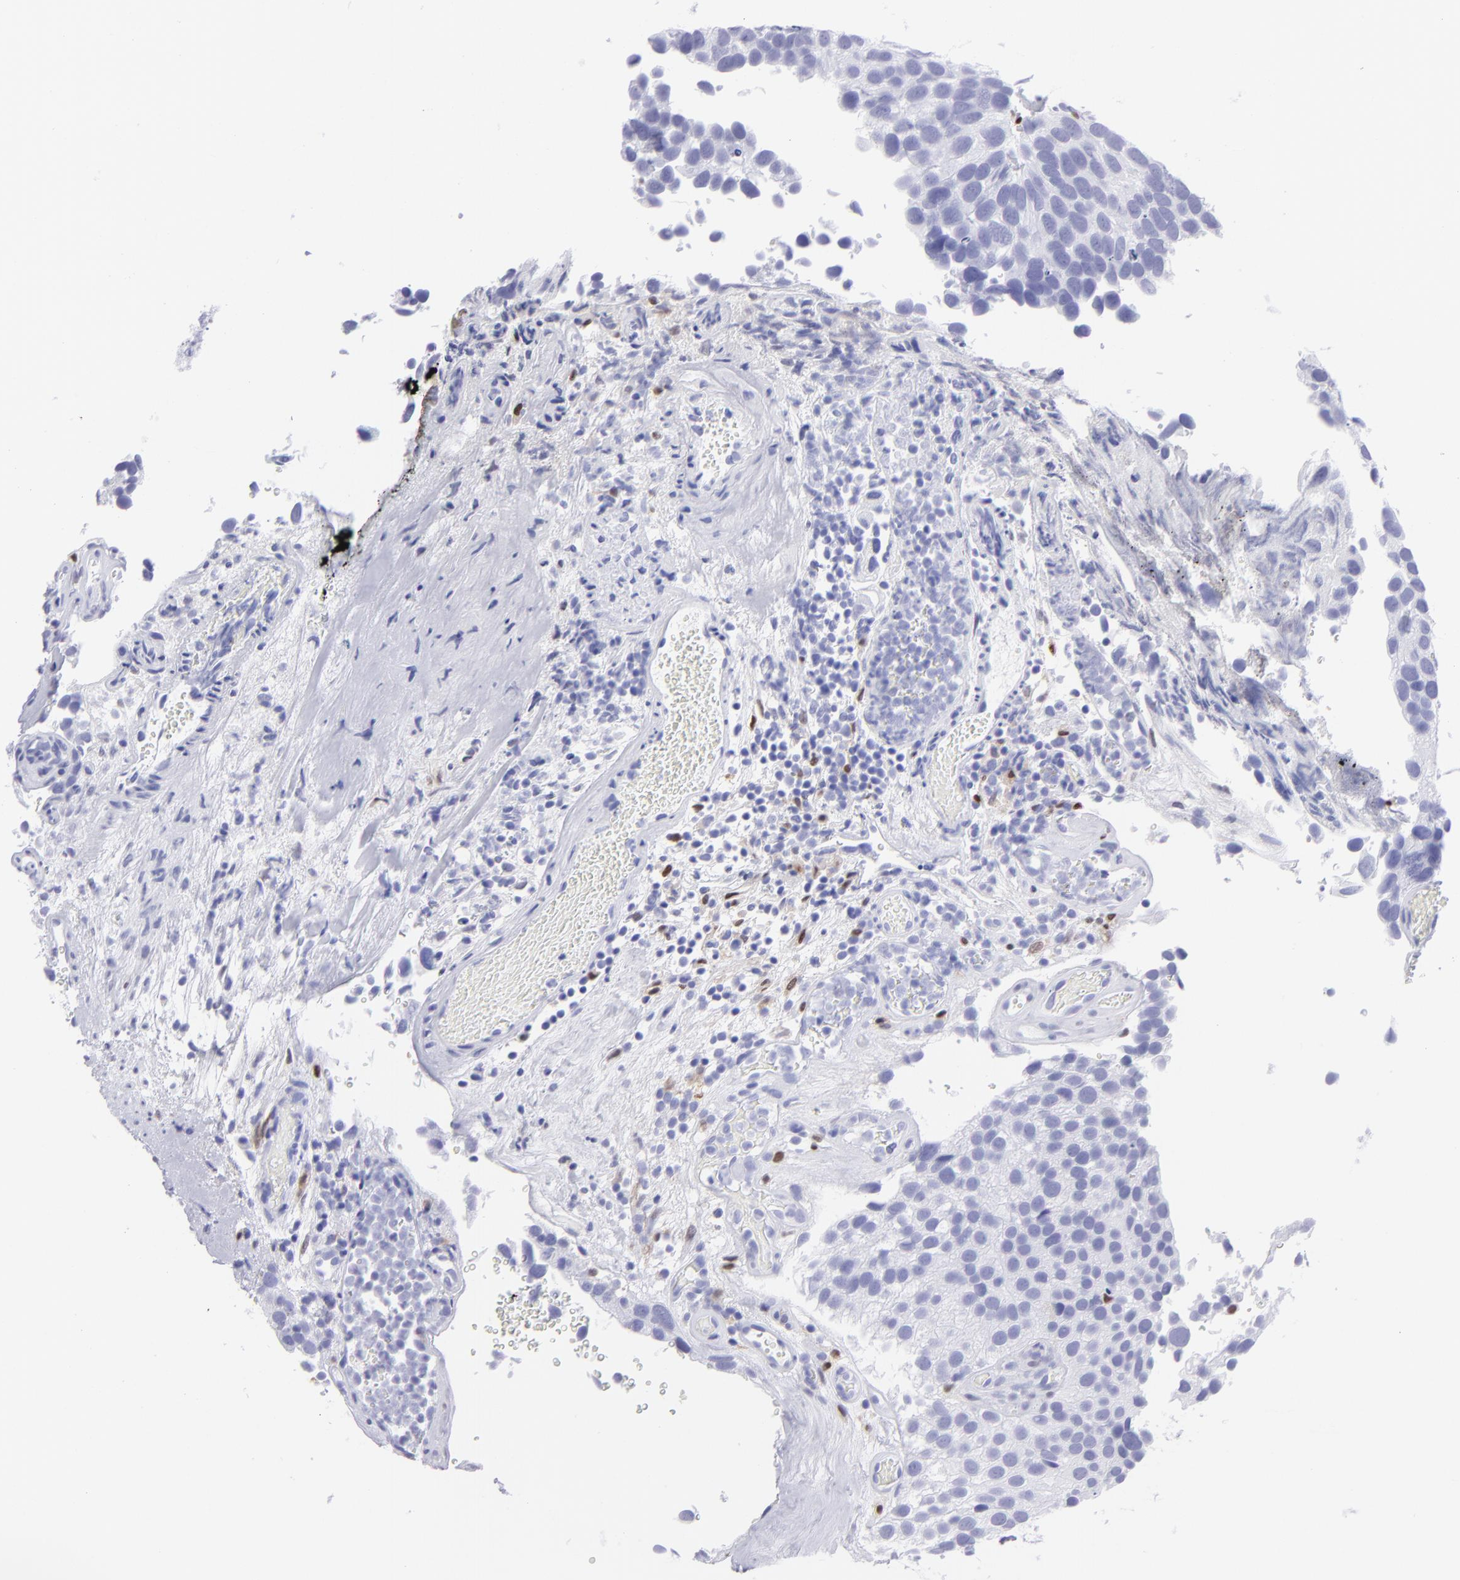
{"staining": {"intensity": "negative", "quantity": "none", "location": "none"}, "tissue": "urothelial cancer", "cell_type": "Tumor cells", "image_type": "cancer", "snomed": [{"axis": "morphology", "description": "Urothelial carcinoma, High grade"}, {"axis": "topography", "description": "Urinary bladder"}], "caption": "High-grade urothelial carcinoma stained for a protein using immunohistochemistry reveals no staining tumor cells.", "gene": "MITF", "patient": {"sex": "male", "age": 72}}